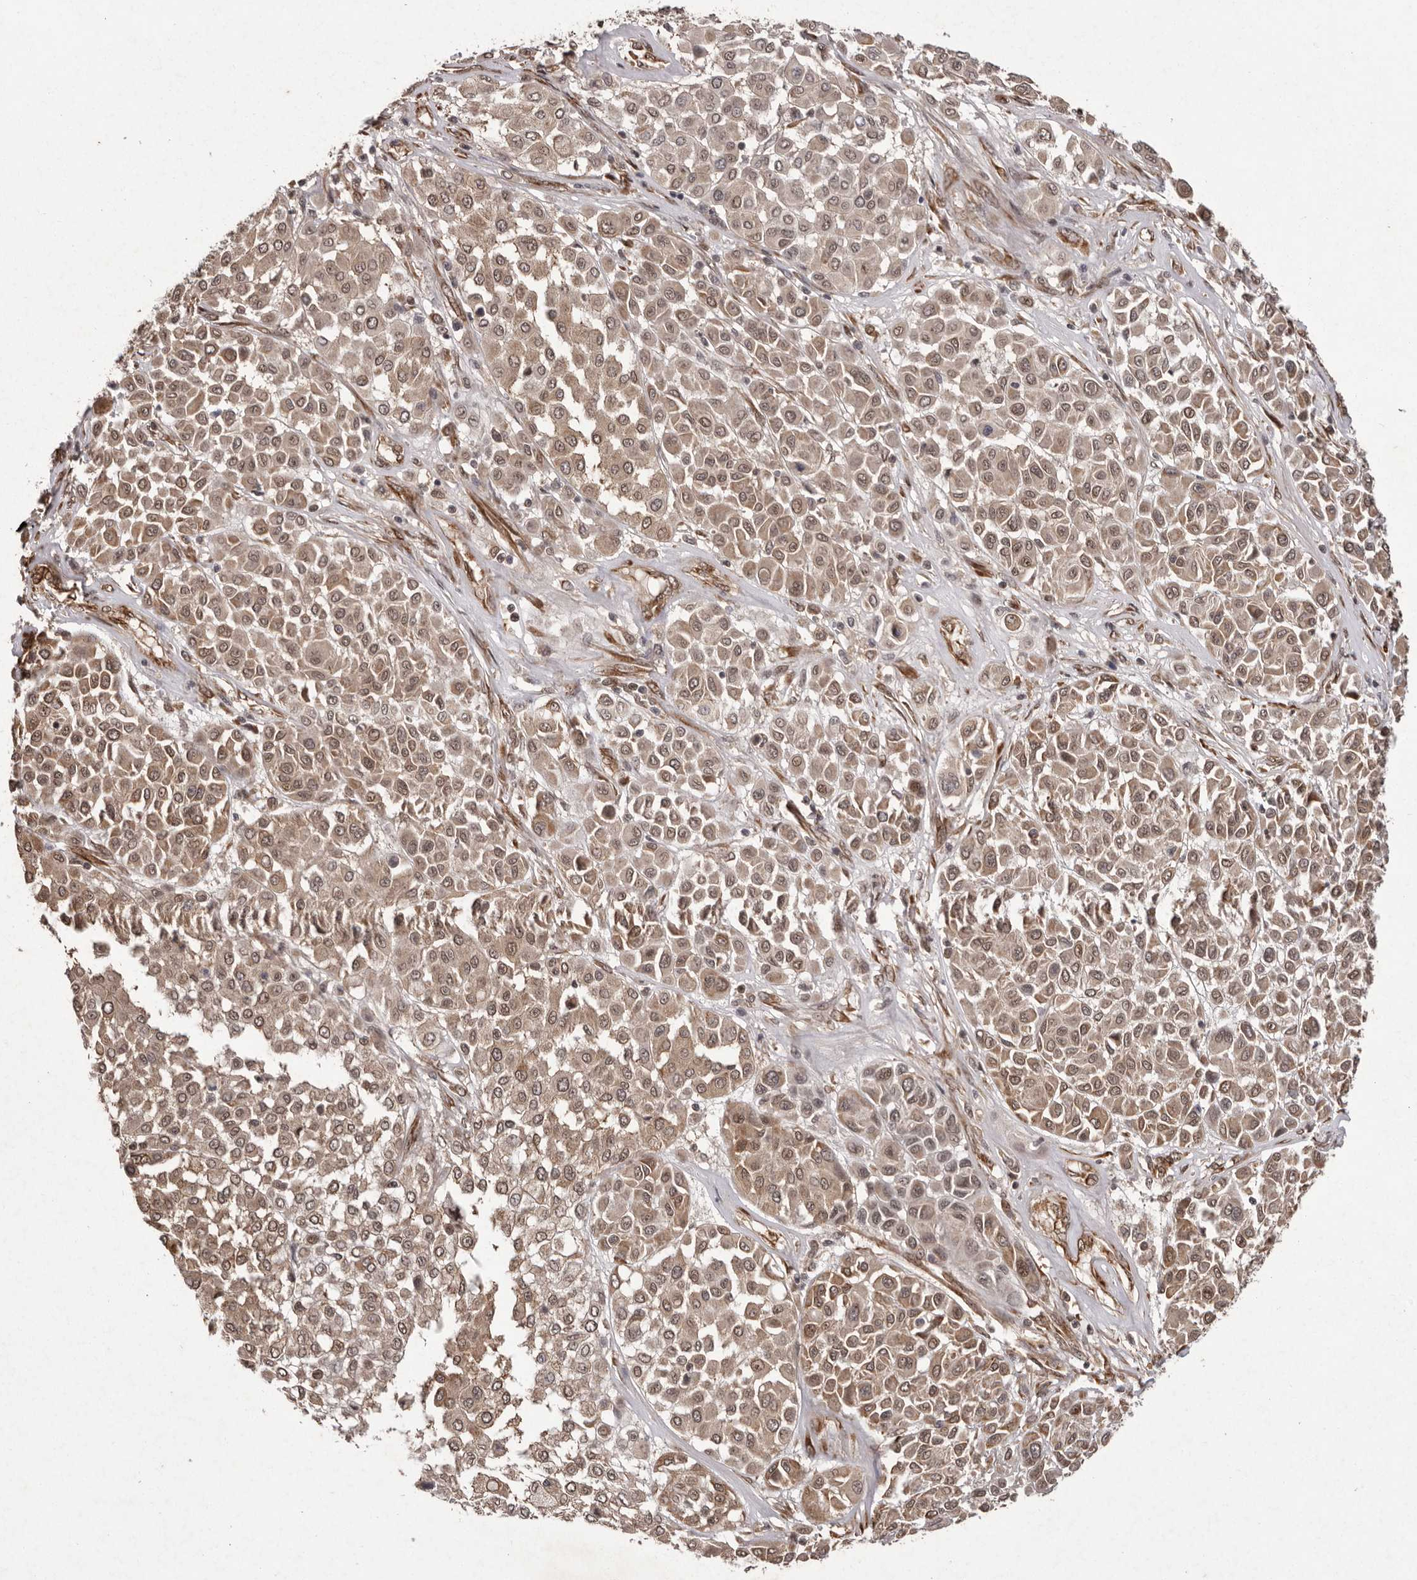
{"staining": {"intensity": "weak", "quantity": ">75%", "location": "cytoplasmic/membranous,nuclear"}, "tissue": "melanoma", "cell_type": "Tumor cells", "image_type": "cancer", "snomed": [{"axis": "morphology", "description": "Malignant melanoma, Metastatic site"}, {"axis": "topography", "description": "Soft tissue"}], "caption": "Protein analysis of malignant melanoma (metastatic site) tissue reveals weak cytoplasmic/membranous and nuclear staining in approximately >75% of tumor cells.", "gene": "LRGUK", "patient": {"sex": "male", "age": 41}}